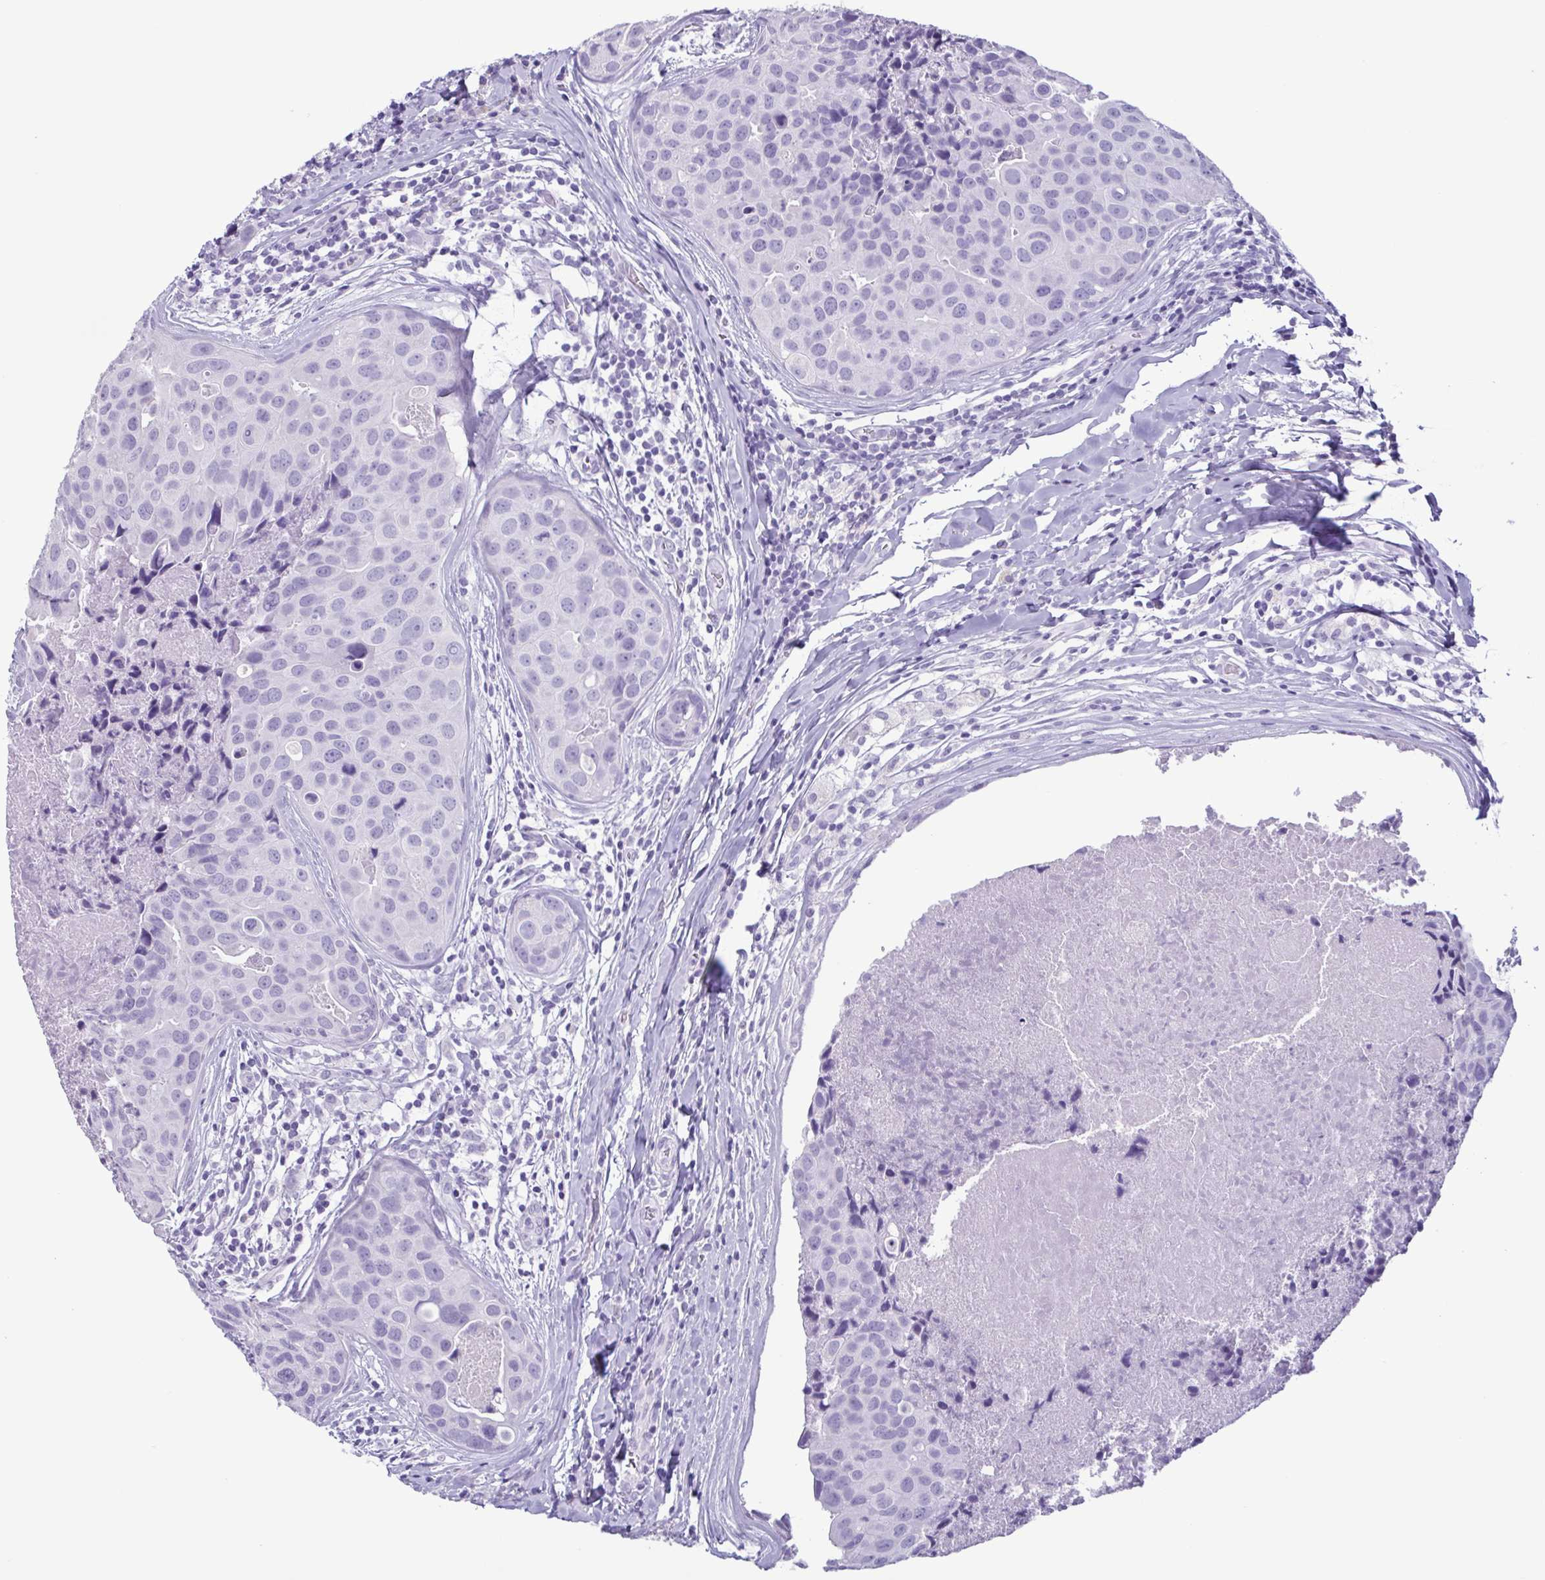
{"staining": {"intensity": "negative", "quantity": "none", "location": "none"}, "tissue": "breast cancer", "cell_type": "Tumor cells", "image_type": "cancer", "snomed": [{"axis": "morphology", "description": "Duct carcinoma"}, {"axis": "topography", "description": "Breast"}], "caption": "An immunohistochemistry image of breast cancer (invasive ductal carcinoma) is shown. There is no staining in tumor cells of breast cancer (invasive ductal carcinoma).", "gene": "LTF", "patient": {"sex": "female", "age": 24}}